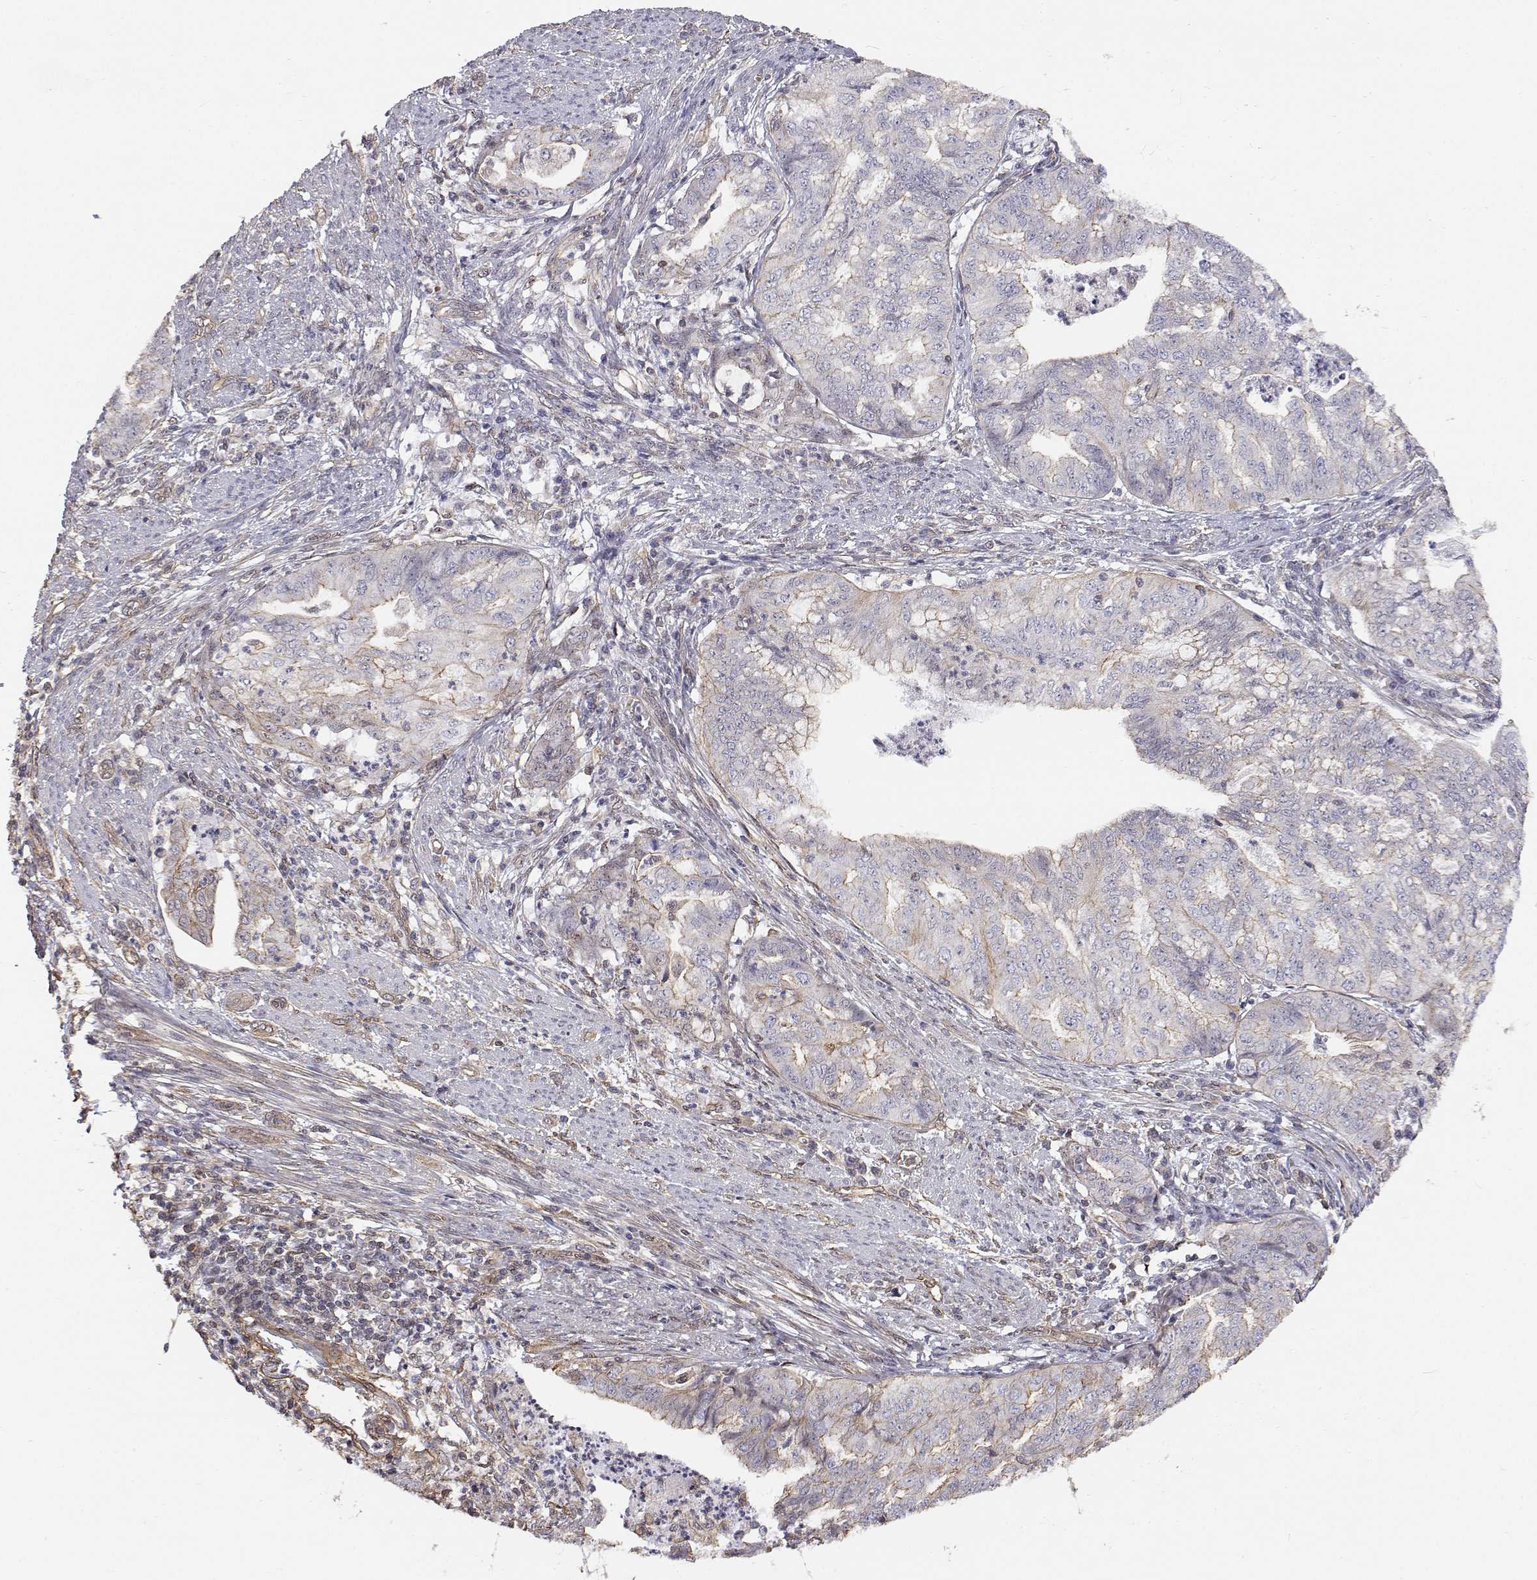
{"staining": {"intensity": "negative", "quantity": "none", "location": "none"}, "tissue": "endometrial cancer", "cell_type": "Tumor cells", "image_type": "cancer", "snomed": [{"axis": "morphology", "description": "Adenocarcinoma, NOS"}, {"axis": "topography", "description": "Endometrium"}], "caption": "DAB immunohistochemical staining of human endometrial adenocarcinoma shows no significant positivity in tumor cells. The staining was performed using DAB (3,3'-diaminobenzidine) to visualize the protein expression in brown, while the nuclei were stained in blue with hematoxylin (Magnification: 20x).", "gene": "GSDMA", "patient": {"sex": "female", "age": 79}}